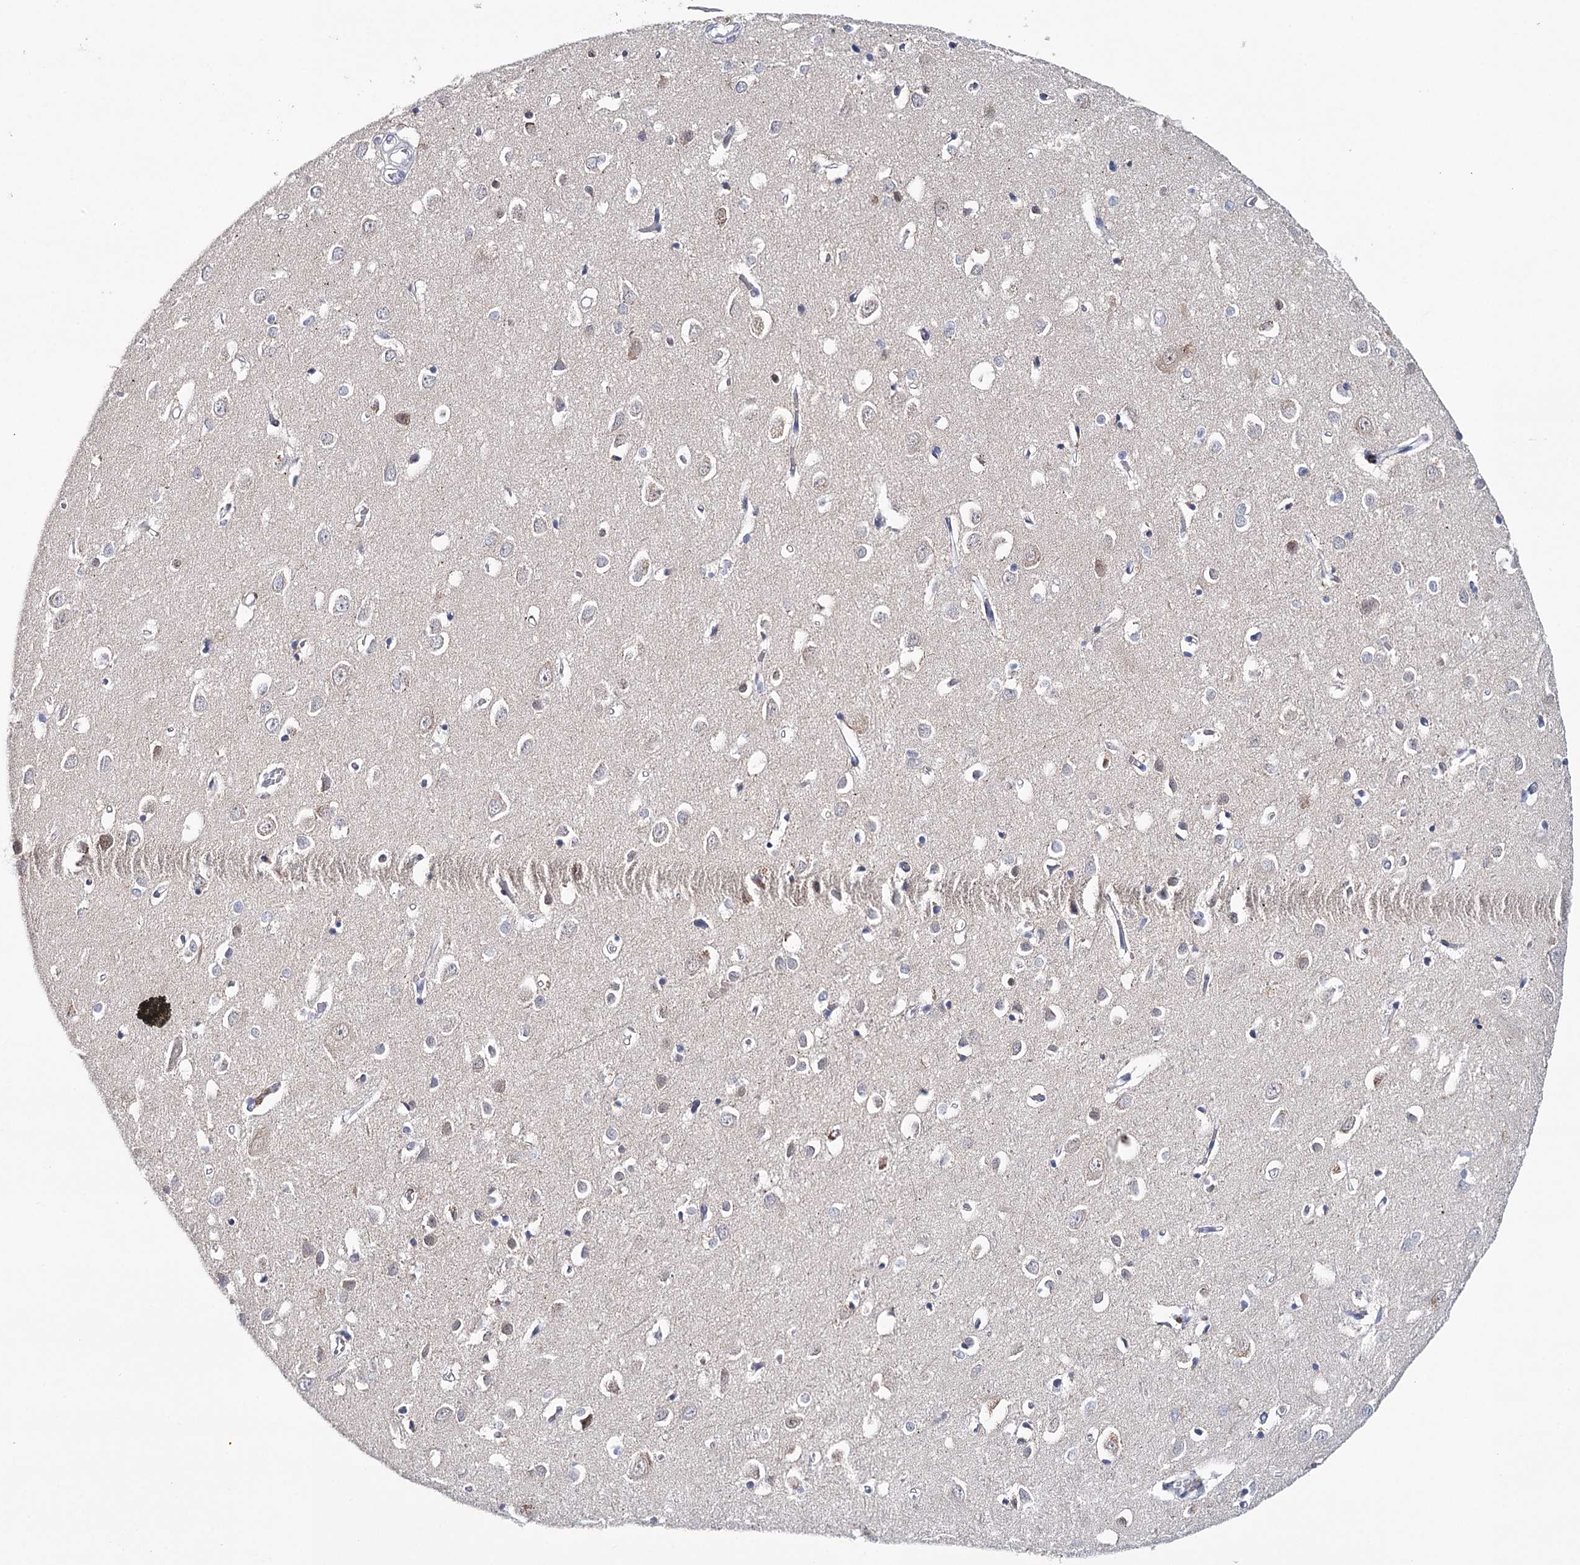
{"staining": {"intensity": "negative", "quantity": "none", "location": "none"}, "tissue": "cerebral cortex", "cell_type": "Endothelial cells", "image_type": "normal", "snomed": [{"axis": "morphology", "description": "Normal tissue, NOS"}, {"axis": "topography", "description": "Cerebral cortex"}], "caption": "Immunohistochemical staining of normal human cerebral cortex shows no significant positivity in endothelial cells.", "gene": "HSPA4L", "patient": {"sex": "female", "age": 64}}